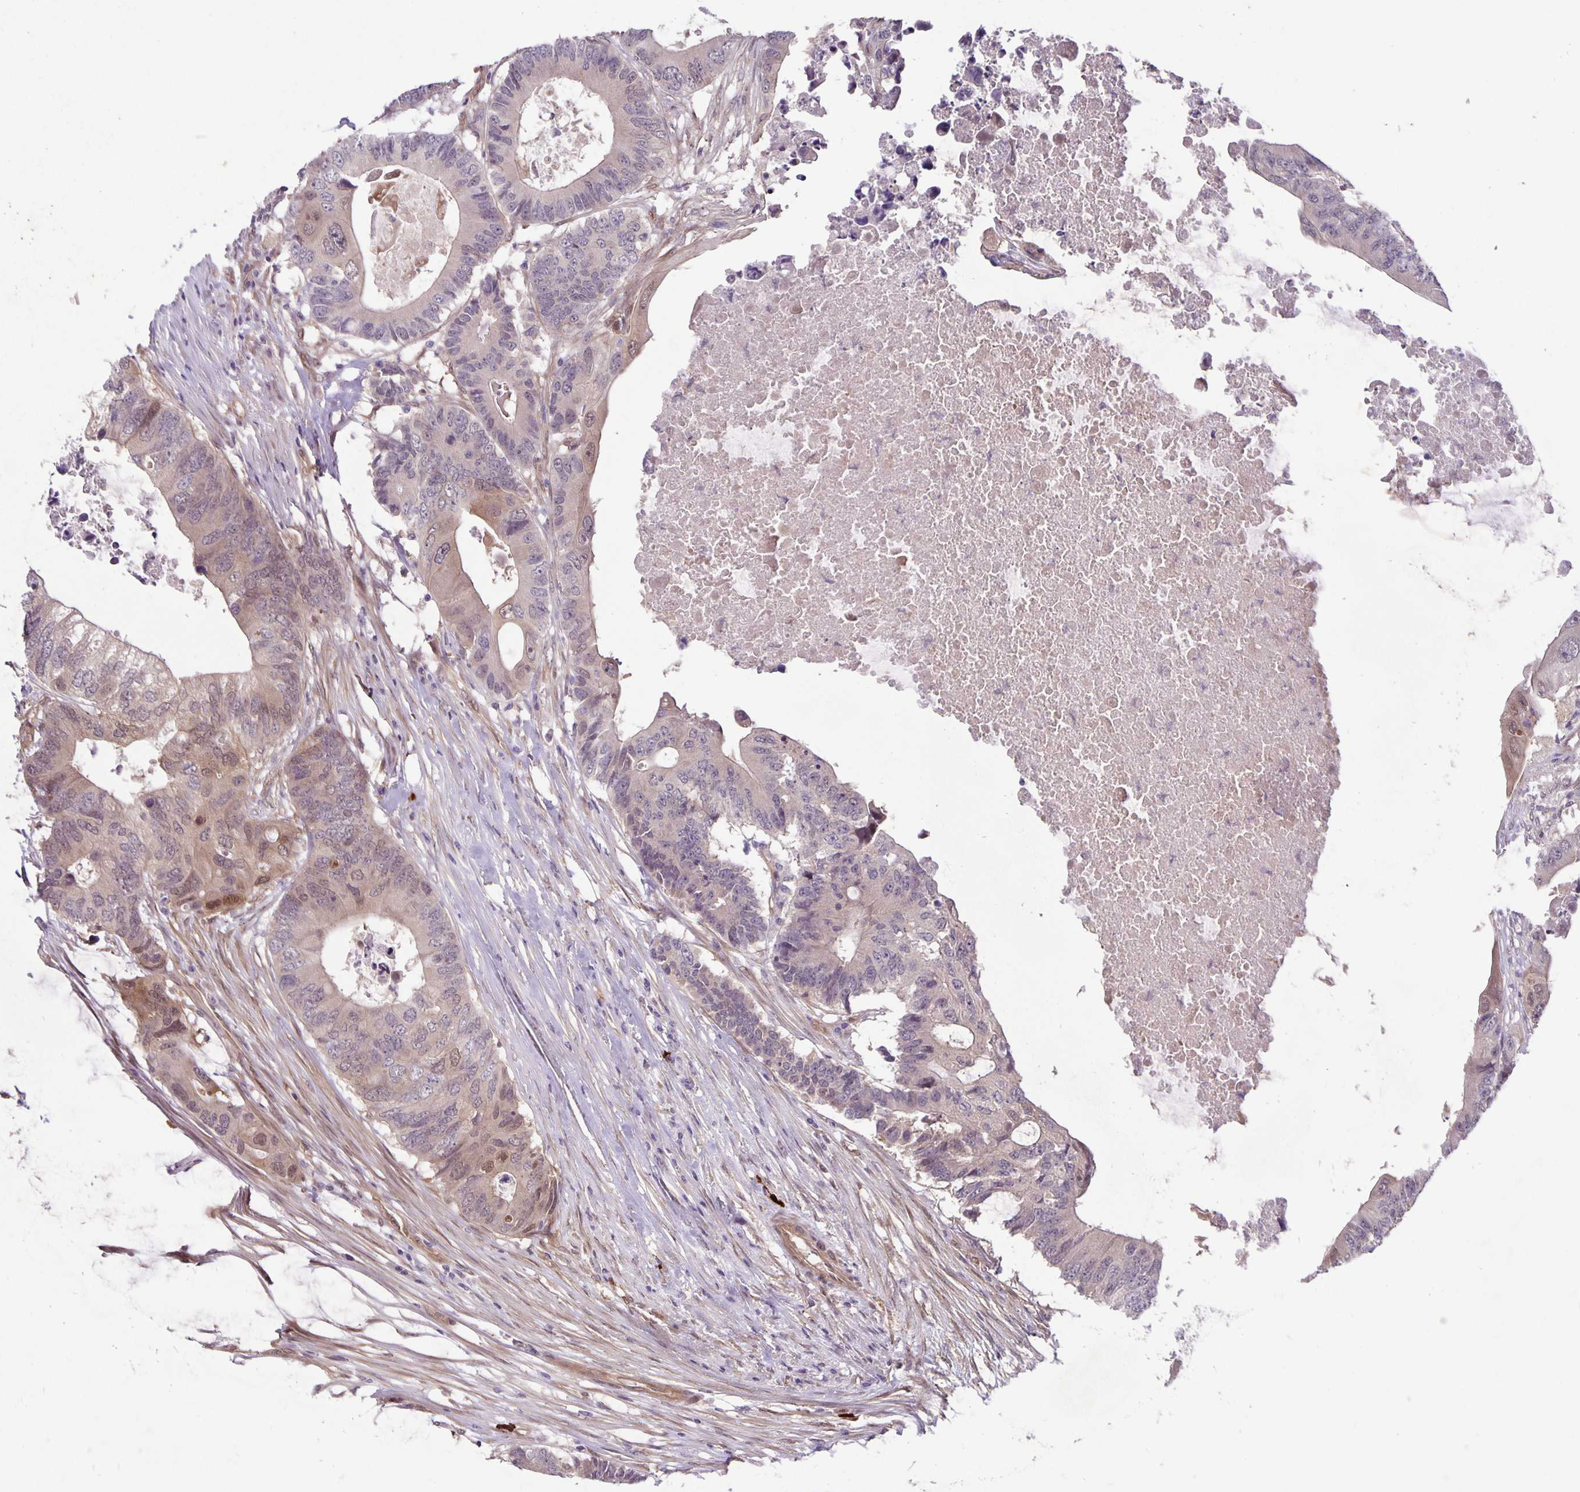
{"staining": {"intensity": "negative", "quantity": "none", "location": "none"}, "tissue": "colorectal cancer", "cell_type": "Tumor cells", "image_type": "cancer", "snomed": [{"axis": "morphology", "description": "Adenocarcinoma, NOS"}, {"axis": "topography", "description": "Colon"}], "caption": "Immunohistochemistry photomicrograph of colorectal cancer (adenocarcinoma) stained for a protein (brown), which displays no staining in tumor cells.", "gene": "TAX1BP3", "patient": {"sex": "male", "age": 71}}